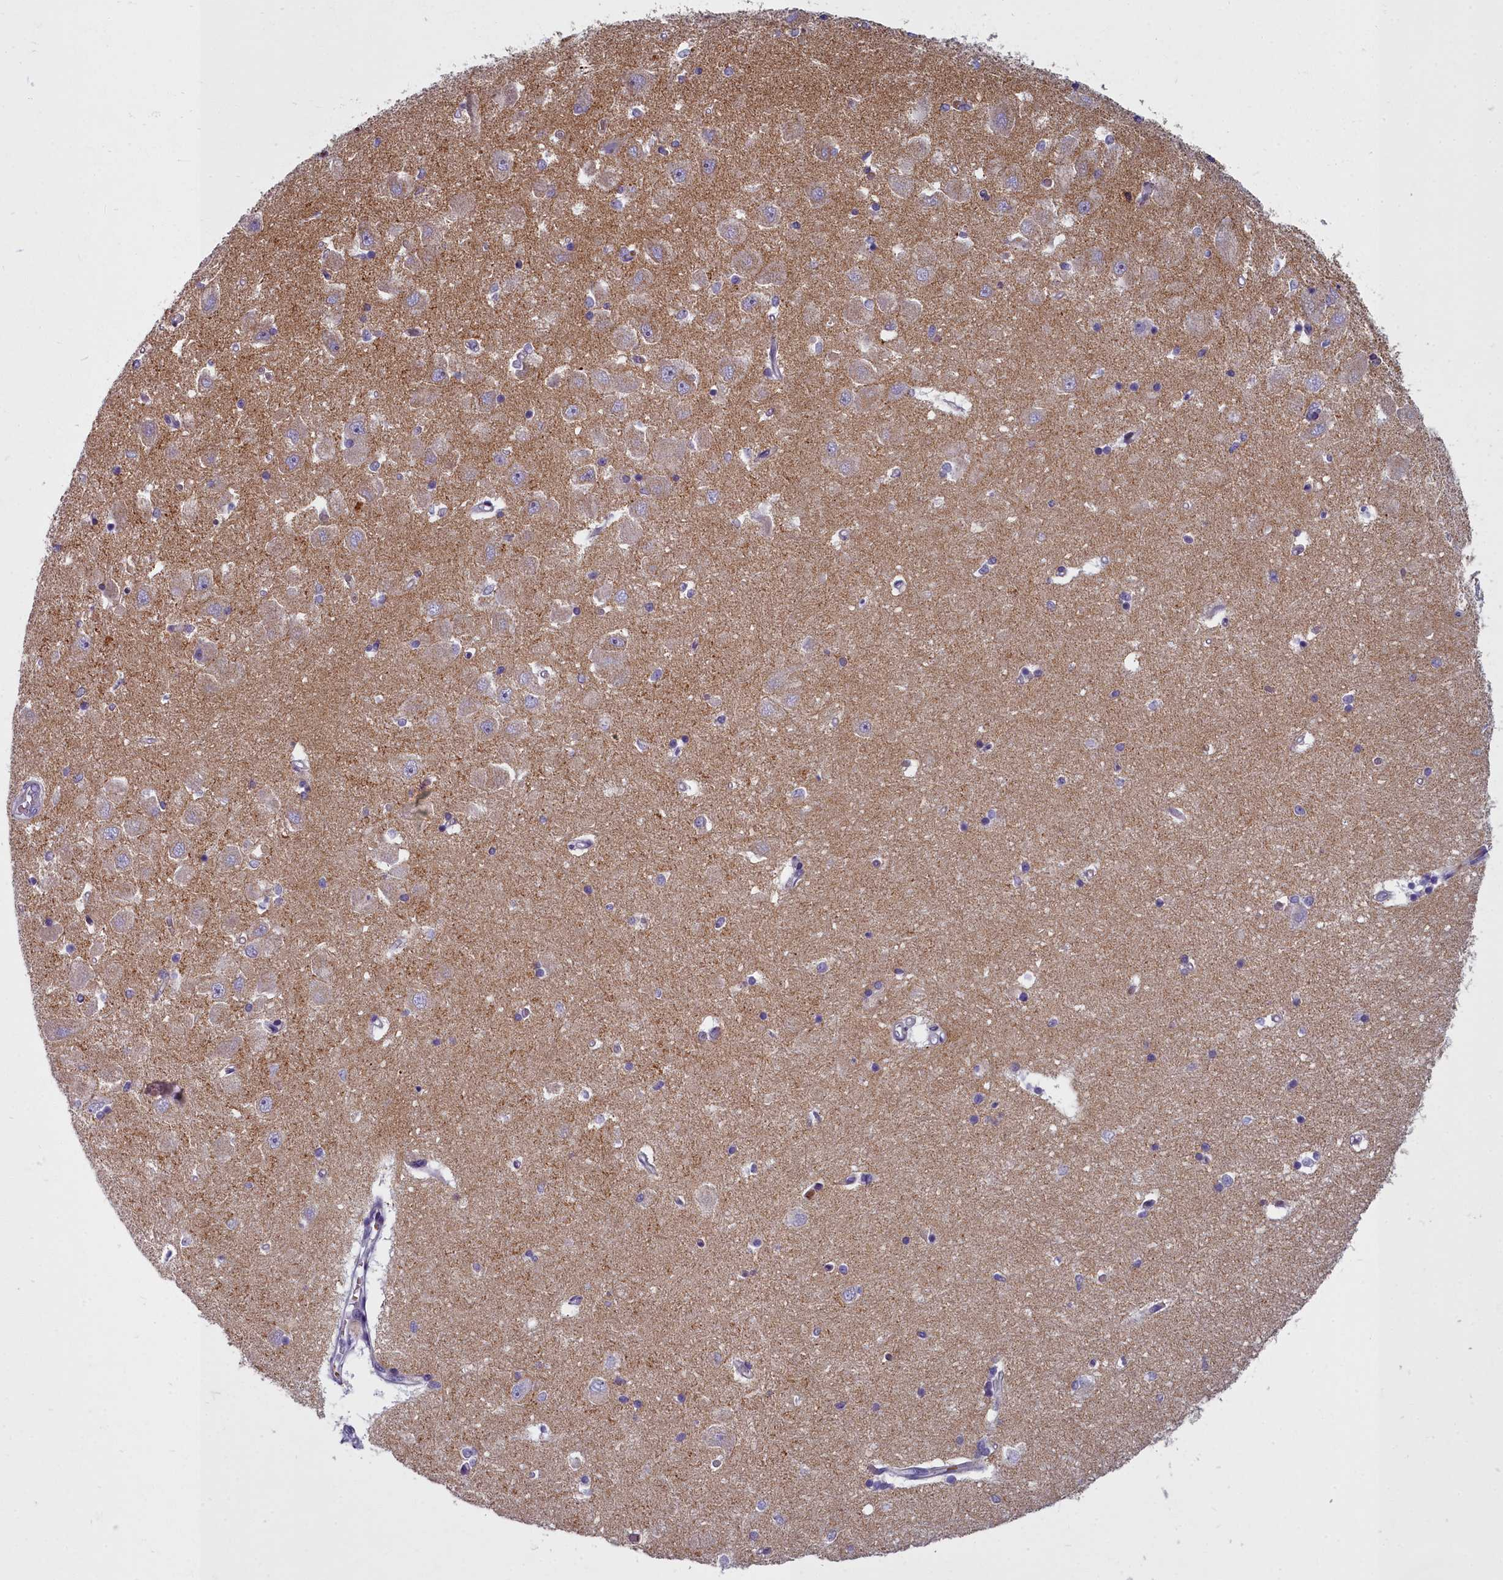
{"staining": {"intensity": "weak", "quantity": "<25%", "location": "cytoplasmic/membranous"}, "tissue": "hippocampus", "cell_type": "Glial cells", "image_type": "normal", "snomed": [{"axis": "morphology", "description": "Normal tissue, NOS"}, {"axis": "topography", "description": "Hippocampus"}], "caption": "A histopathology image of human hippocampus is negative for staining in glial cells.", "gene": "ARL15", "patient": {"sex": "male", "age": 45}}